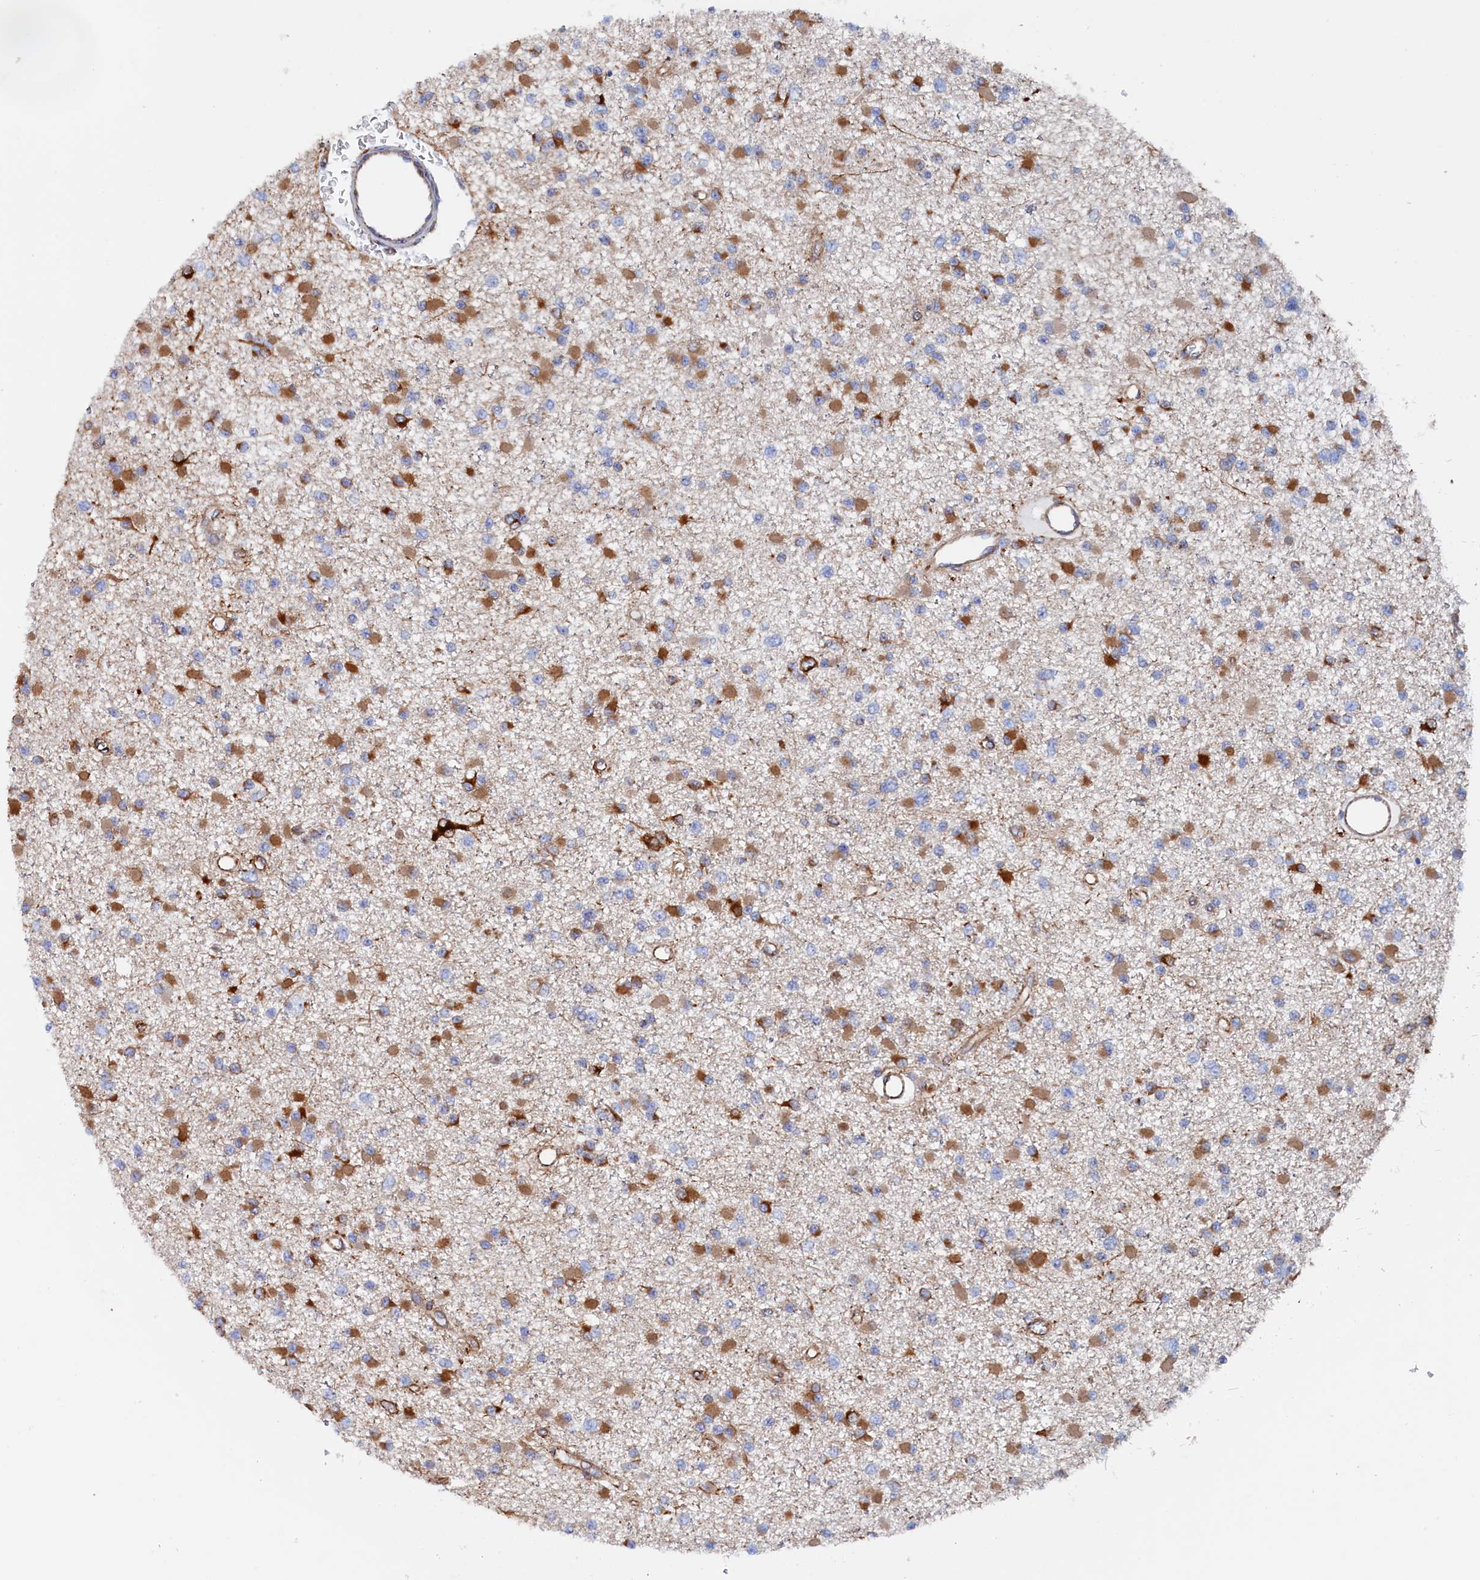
{"staining": {"intensity": "moderate", "quantity": "25%-75%", "location": "cytoplasmic/membranous"}, "tissue": "glioma", "cell_type": "Tumor cells", "image_type": "cancer", "snomed": [{"axis": "morphology", "description": "Glioma, malignant, Low grade"}, {"axis": "topography", "description": "Brain"}], "caption": "Immunohistochemistry staining of glioma, which demonstrates medium levels of moderate cytoplasmic/membranous staining in approximately 25%-75% of tumor cells indicating moderate cytoplasmic/membranous protein expression. The staining was performed using DAB (brown) for protein detection and nuclei were counterstained in hematoxylin (blue).", "gene": "COG7", "patient": {"sex": "female", "age": 22}}